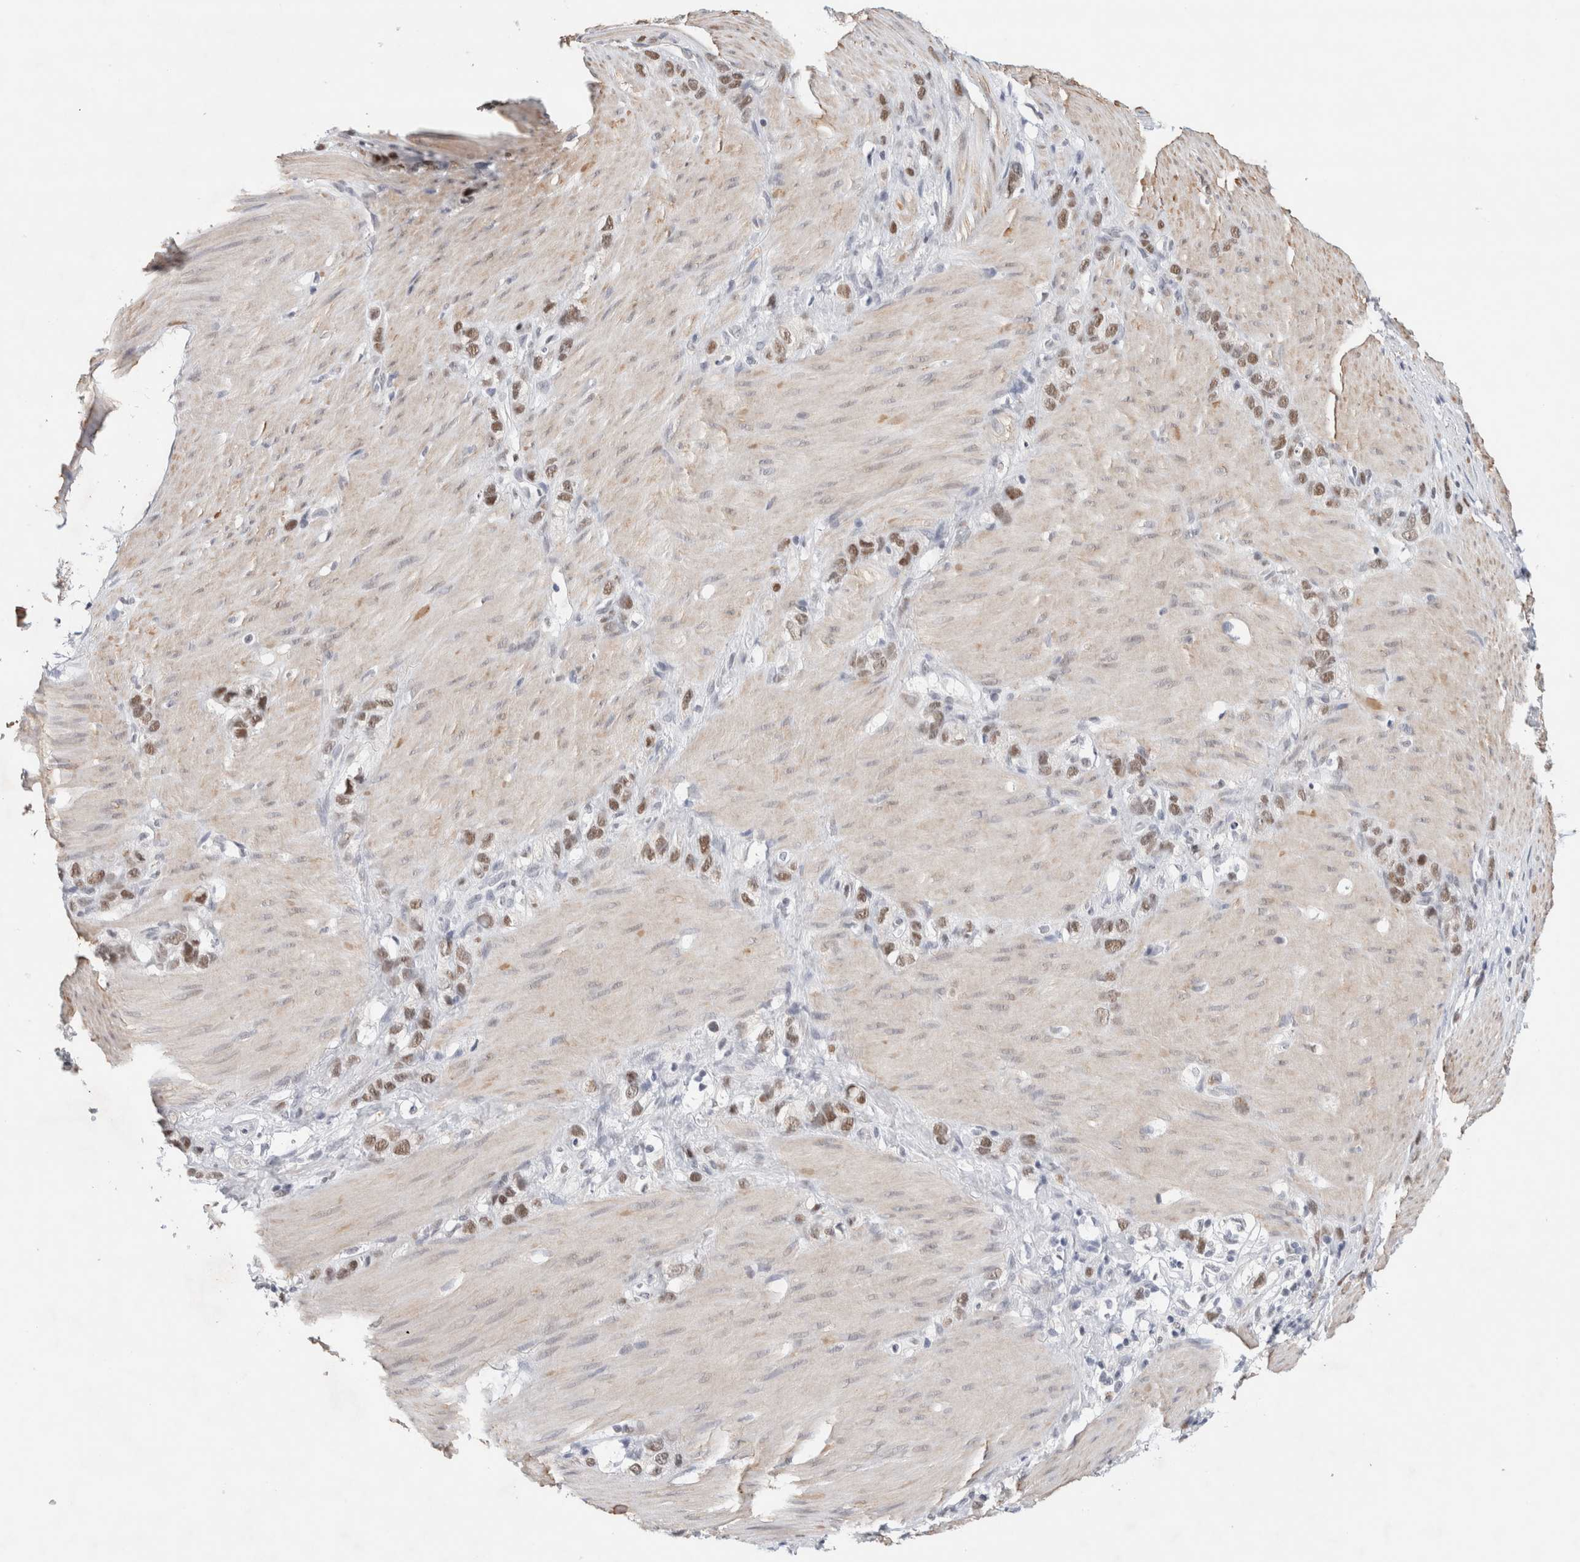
{"staining": {"intensity": "moderate", "quantity": ">75%", "location": "nuclear"}, "tissue": "stomach cancer", "cell_type": "Tumor cells", "image_type": "cancer", "snomed": [{"axis": "morphology", "description": "Normal tissue, NOS"}, {"axis": "morphology", "description": "Adenocarcinoma, NOS"}, {"axis": "morphology", "description": "Adenocarcinoma, High grade"}, {"axis": "topography", "description": "Stomach, upper"}, {"axis": "topography", "description": "Stomach"}], "caption": "Immunohistochemical staining of human stomach cancer (adenocarcinoma (high-grade)) exhibits moderate nuclear protein staining in about >75% of tumor cells.", "gene": "KNL1", "patient": {"sex": "female", "age": 65}}